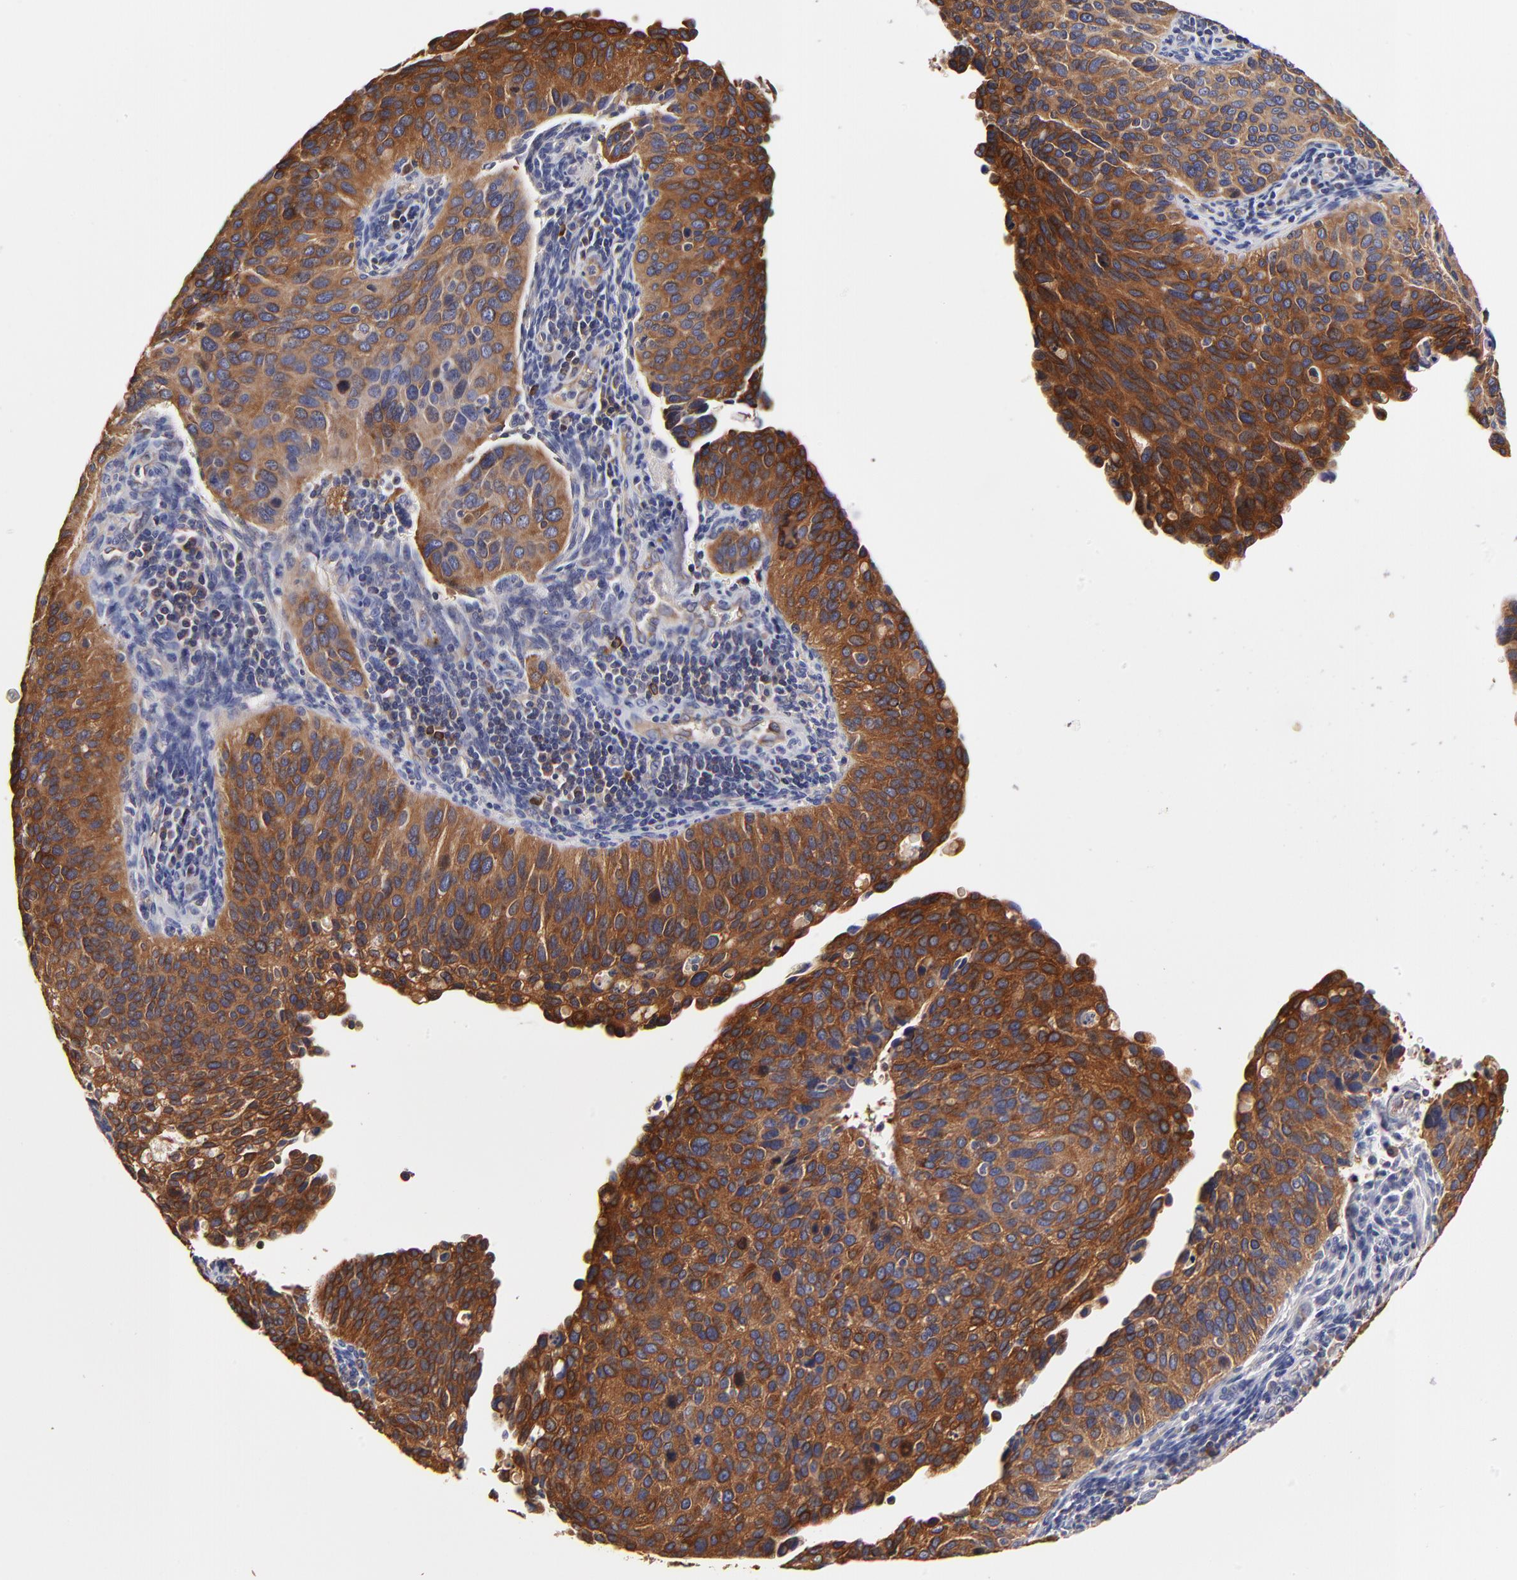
{"staining": {"intensity": "strong", "quantity": ">75%", "location": "cytoplasmic/membranous"}, "tissue": "cervical cancer", "cell_type": "Tumor cells", "image_type": "cancer", "snomed": [{"axis": "morphology", "description": "Adenocarcinoma, NOS"}, {"axis": "topography", "description": "Cervix"}], "caption": "Immunohistochemistry histopathology image of neoplastic tissue: adenocarcinoma (cervical) stained using IHC exhibits high levels of strong protein expression localized specifically in the cytoplasmic/membranous of tumor cells, appearing as a cytoplasmic/membranous brown color.", "gene": "CD2AP", "patient": {"sex": "female", "age": 29}}